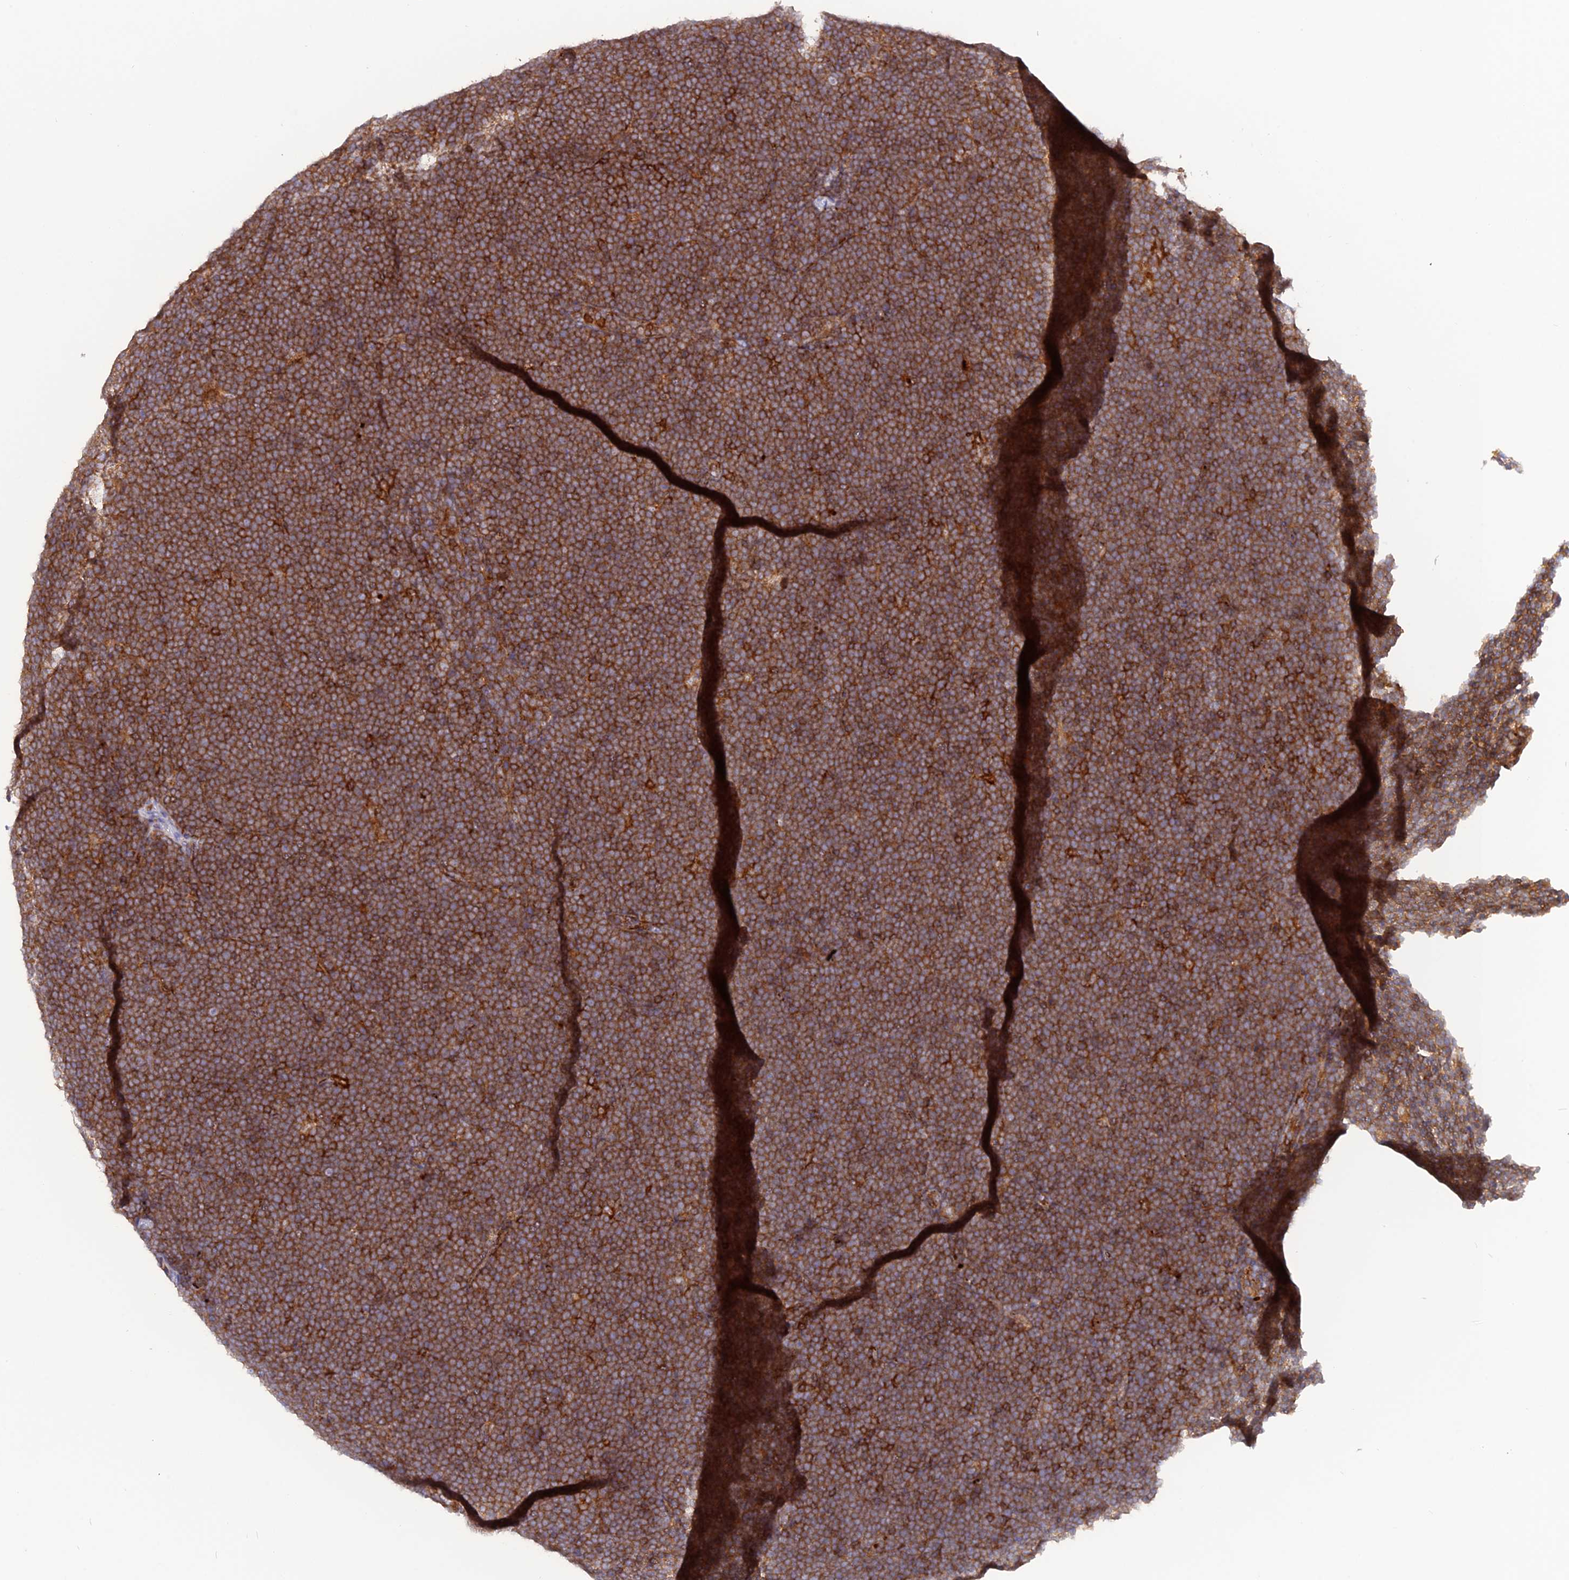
{"staining": {"intensity": "strong", "quantity": ">75%", "location": "cytoplasmic/membranous"}, "tissue": "lymphoma", "cell_type": "Tumor cells", "image_type": "cancer", "snomed": [{"axis": "morphology", "description": "Malignant lymphoma, non-Hodgkin's type, High grade"}, {"axis": "topography", "description": "Lymph node"}], "caption": "The histopathology image reveals staining of lymphoma, revealing strong cytoplasmic/membranous protein positivity (brown color) within tumor cells.", "gene": "CPNE7", "patient": {"sex": "male", "age": 13}}